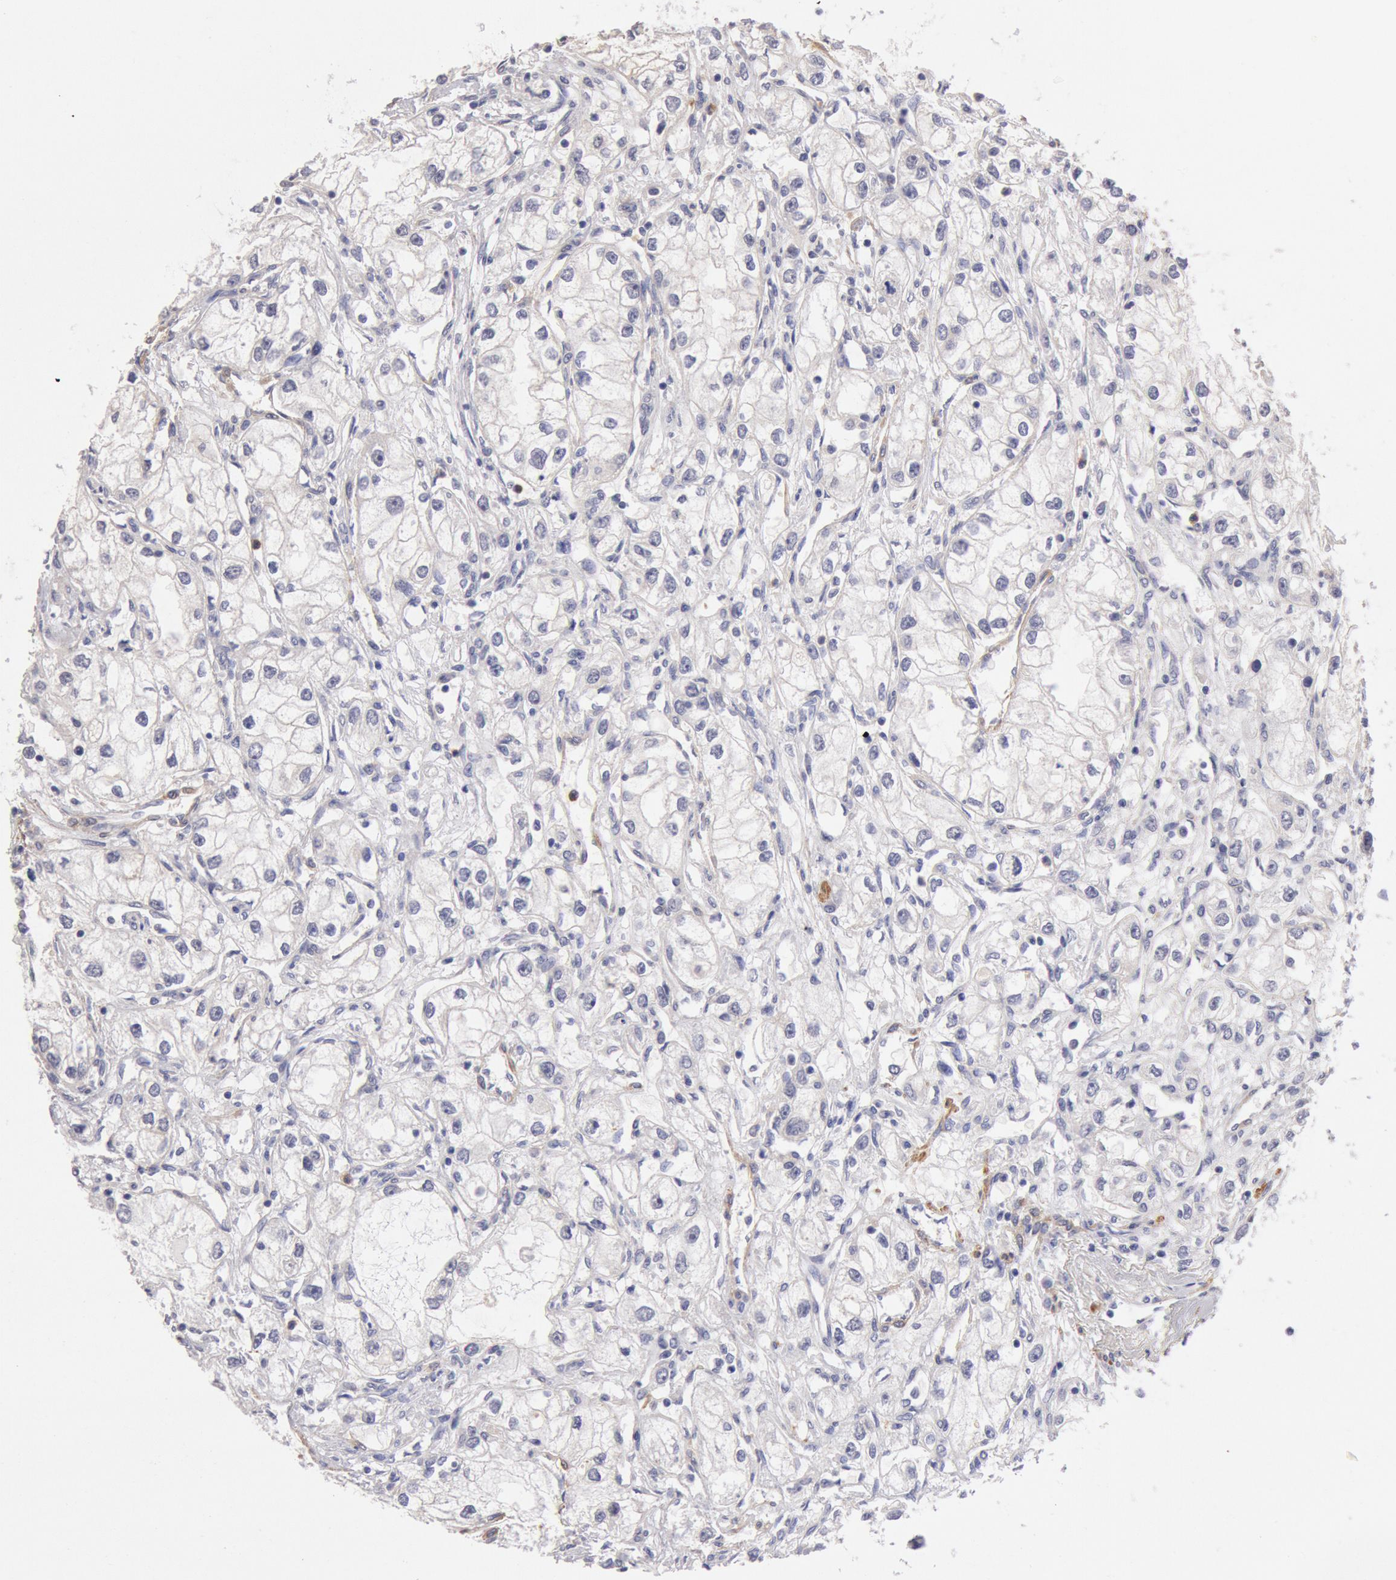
{"staining": {"intensity": "negative", "quantity": "none", "location": "none"}, "tissue": "renal cancer", "cell_type": "Tumor cells", "image_type": "cancer", "snomed": [{"axis": "morphology", "description": "Adenocarcinoma, NOS"}, {"axis": "topography", "description": "Kidney"}], "caption": "Human adenocarcinoma (renal) stained for a protein using IHC reveals no staining in tumor cells.", "gene": "TMED8", "patient": {"sex": "male", "age": 57}}